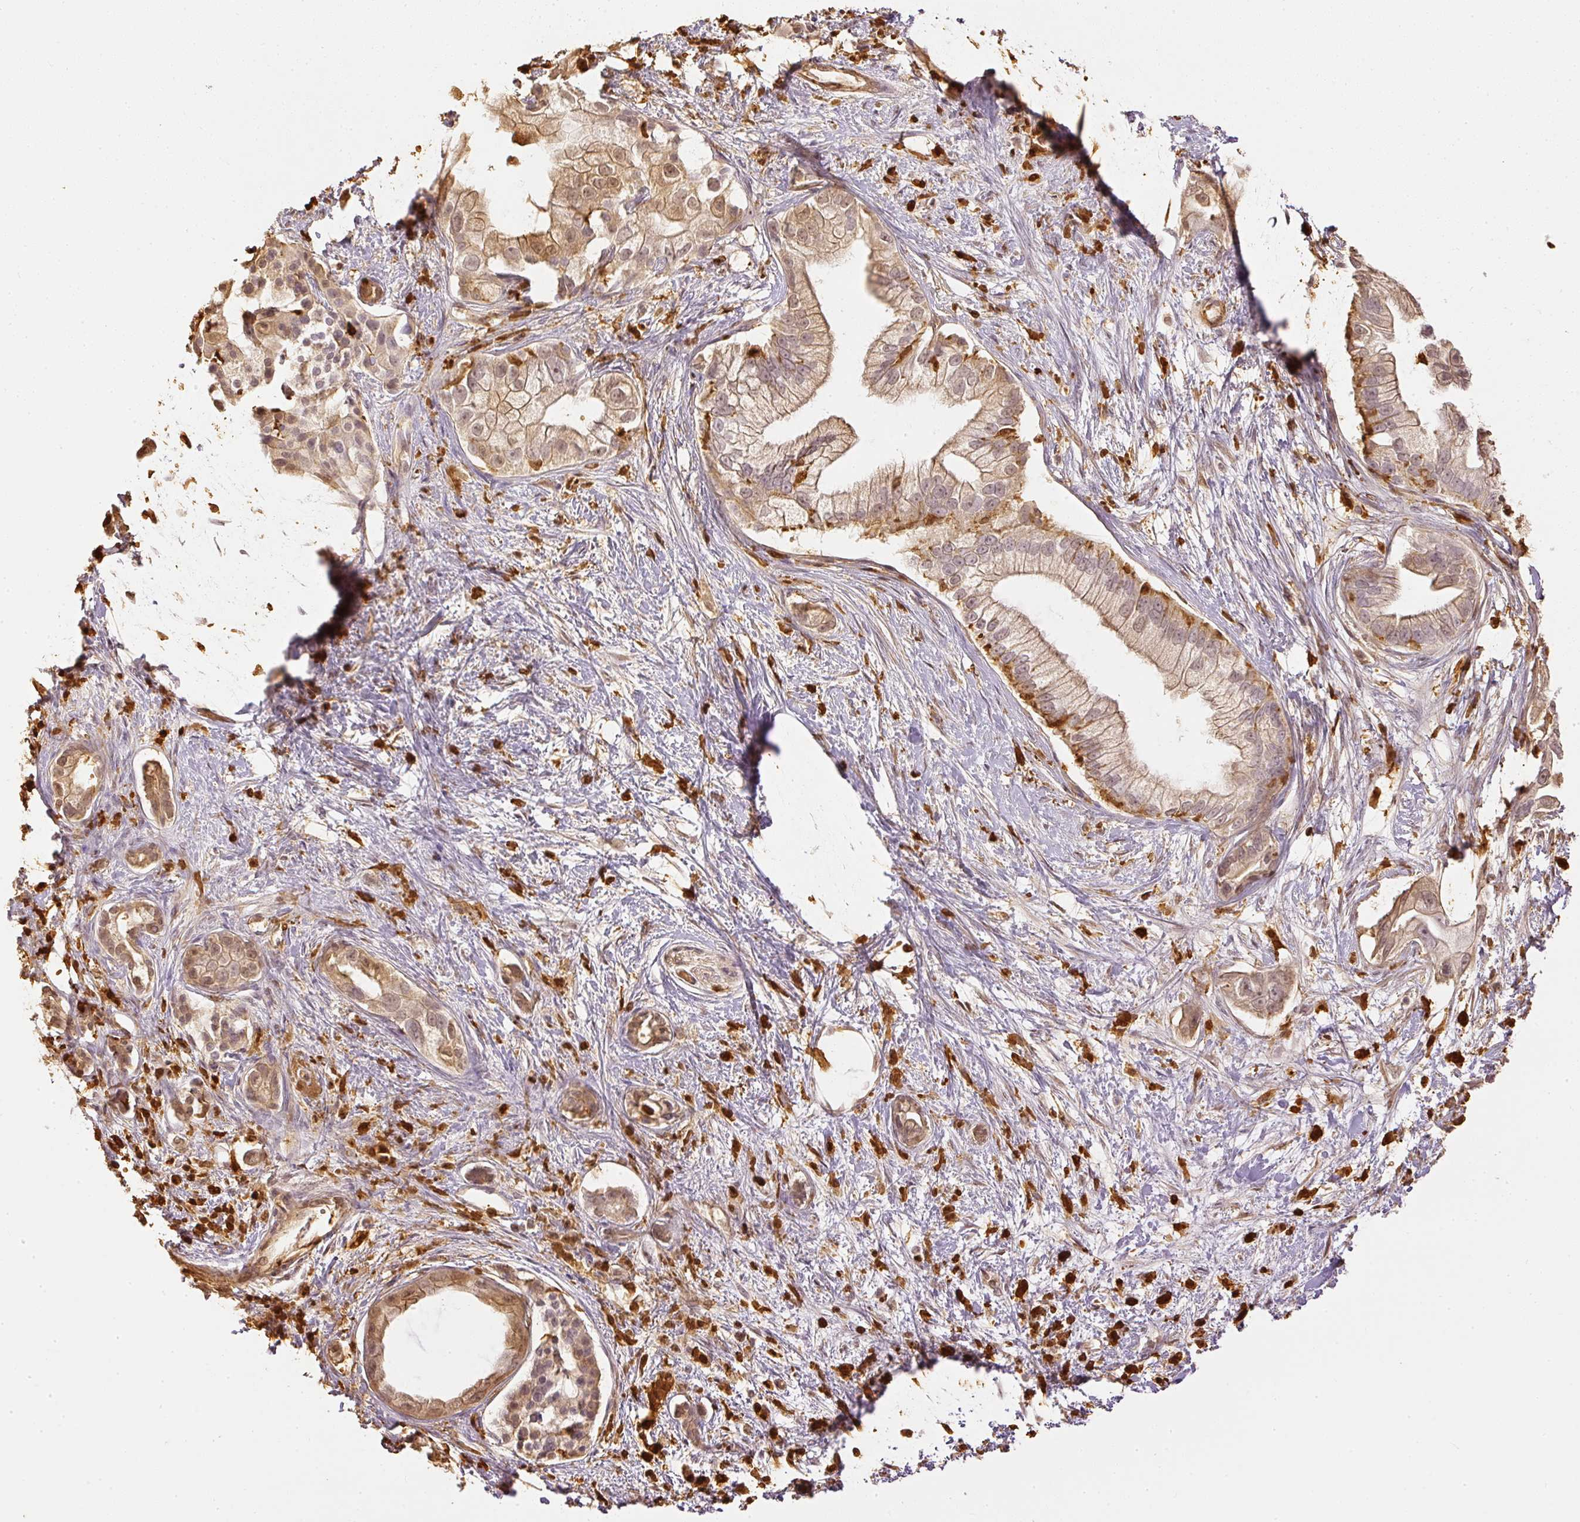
{"staining": {"intensity": "weak", "quantity": "25%-75%", "location": "cytoplasmic/membranous,nuclear"}, "tissue": "pancreatic cancer", "cell_type": "Tumor cells", "image_type": "cancer", "snomed": [{"axis": "morphology", "description": "Adenocarcinoma, NOS"}, {"axis": "topography", "description": "Pancreas"}], "caption": "Protein expression by IHC shows weak cytoplasmic/membranous and nuclear positivity in approximately 25%-75% of tumor cells in pancreatic cancer.", "gene": "PFN1", "patient": {"sex": "male", "age": 70}}